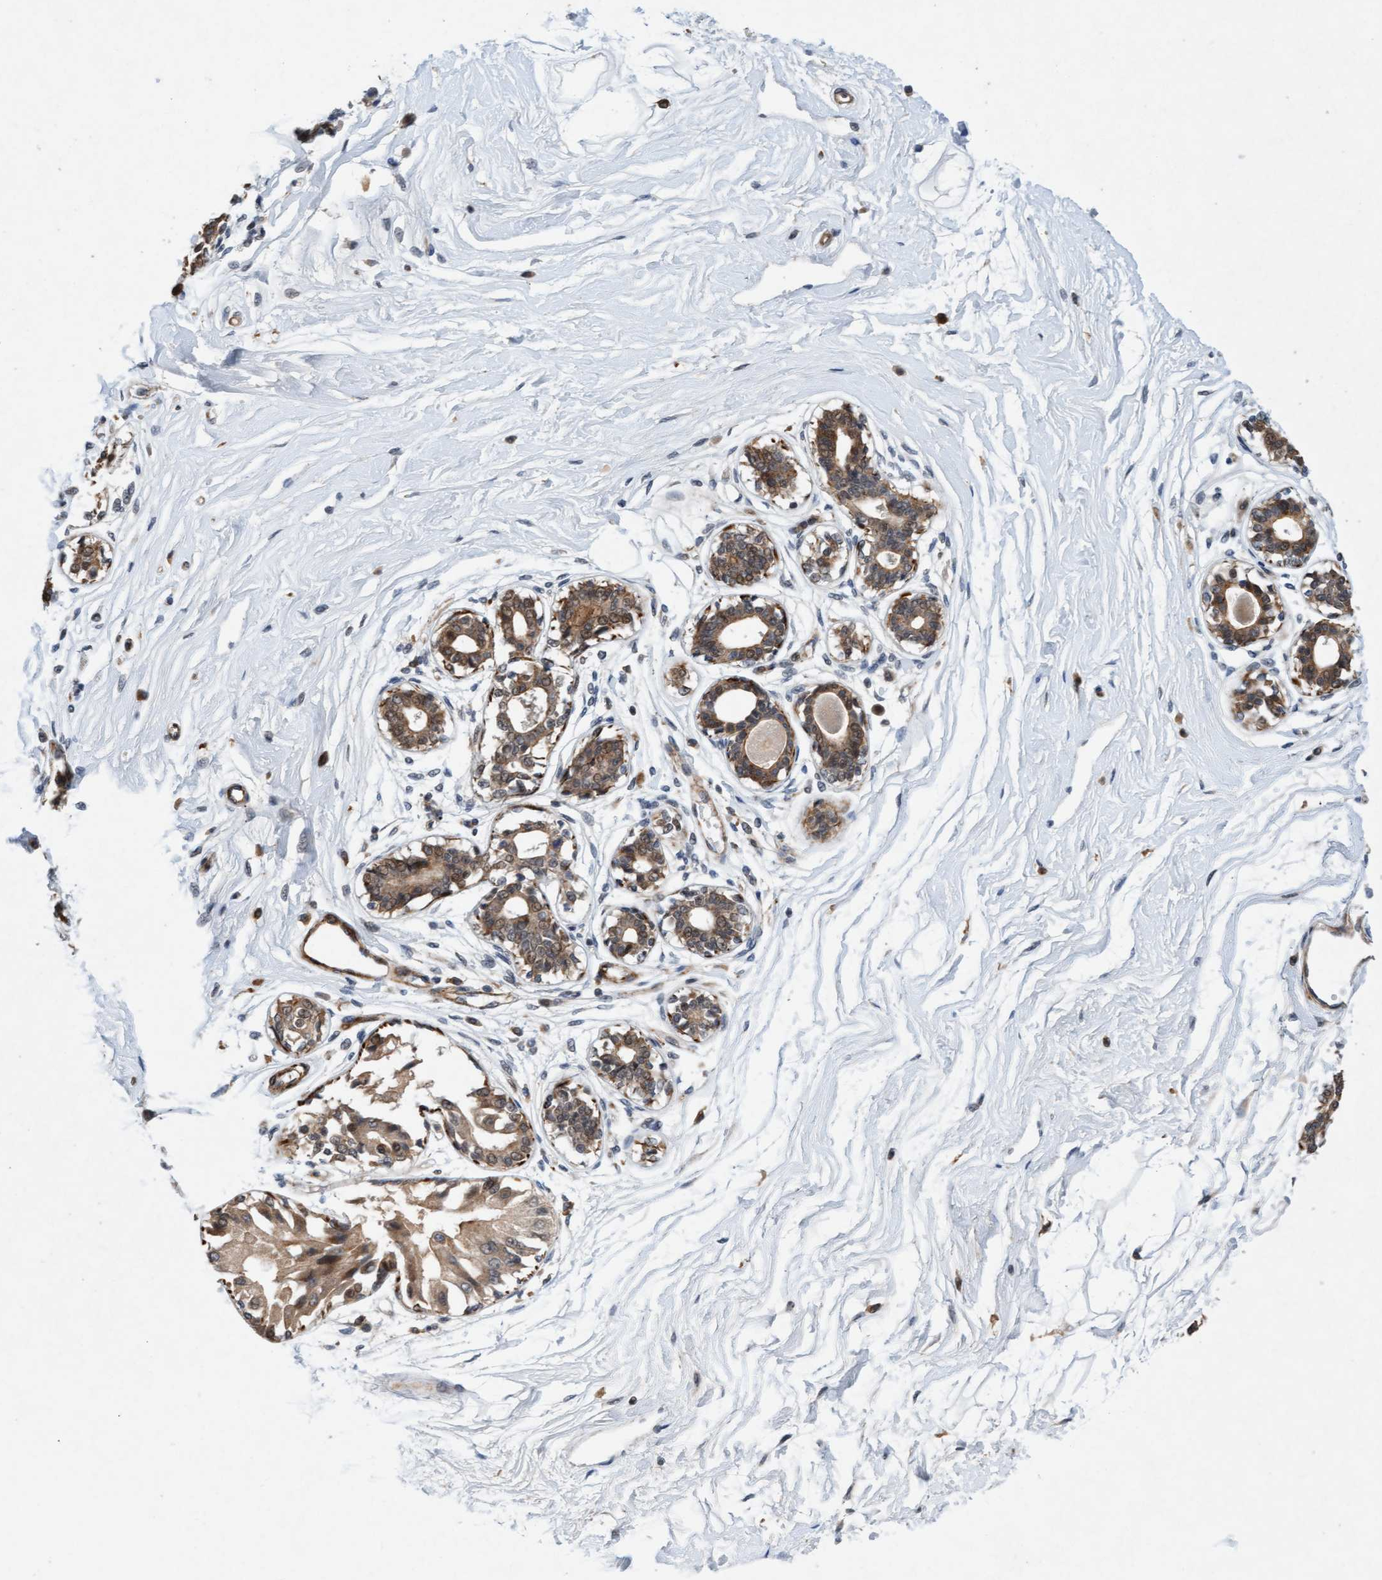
{"staining": {"intensity": "negative", "quantity": "none", "location": "none"}, "tissue": "breast", "cell_type": "Adipocytes", "image_type": "normal", "snomed": [{"axis": "morphology", "description": "Normal tissue, NOS"}, {"axis": "topography", "description": "Breast"}], "caption": "Immunohistochemistry histopathology image of benign breast: human breast stained with DAB (3,3'-diaminobenzidine) exhibits no significant protein staining in adipocytes. The staining is performed using DAB brown chromogen with nuclei counter-stained in using hematoxylin.", "gene": "TMEM70", "patient": {"sex": "female", "age": 45}}